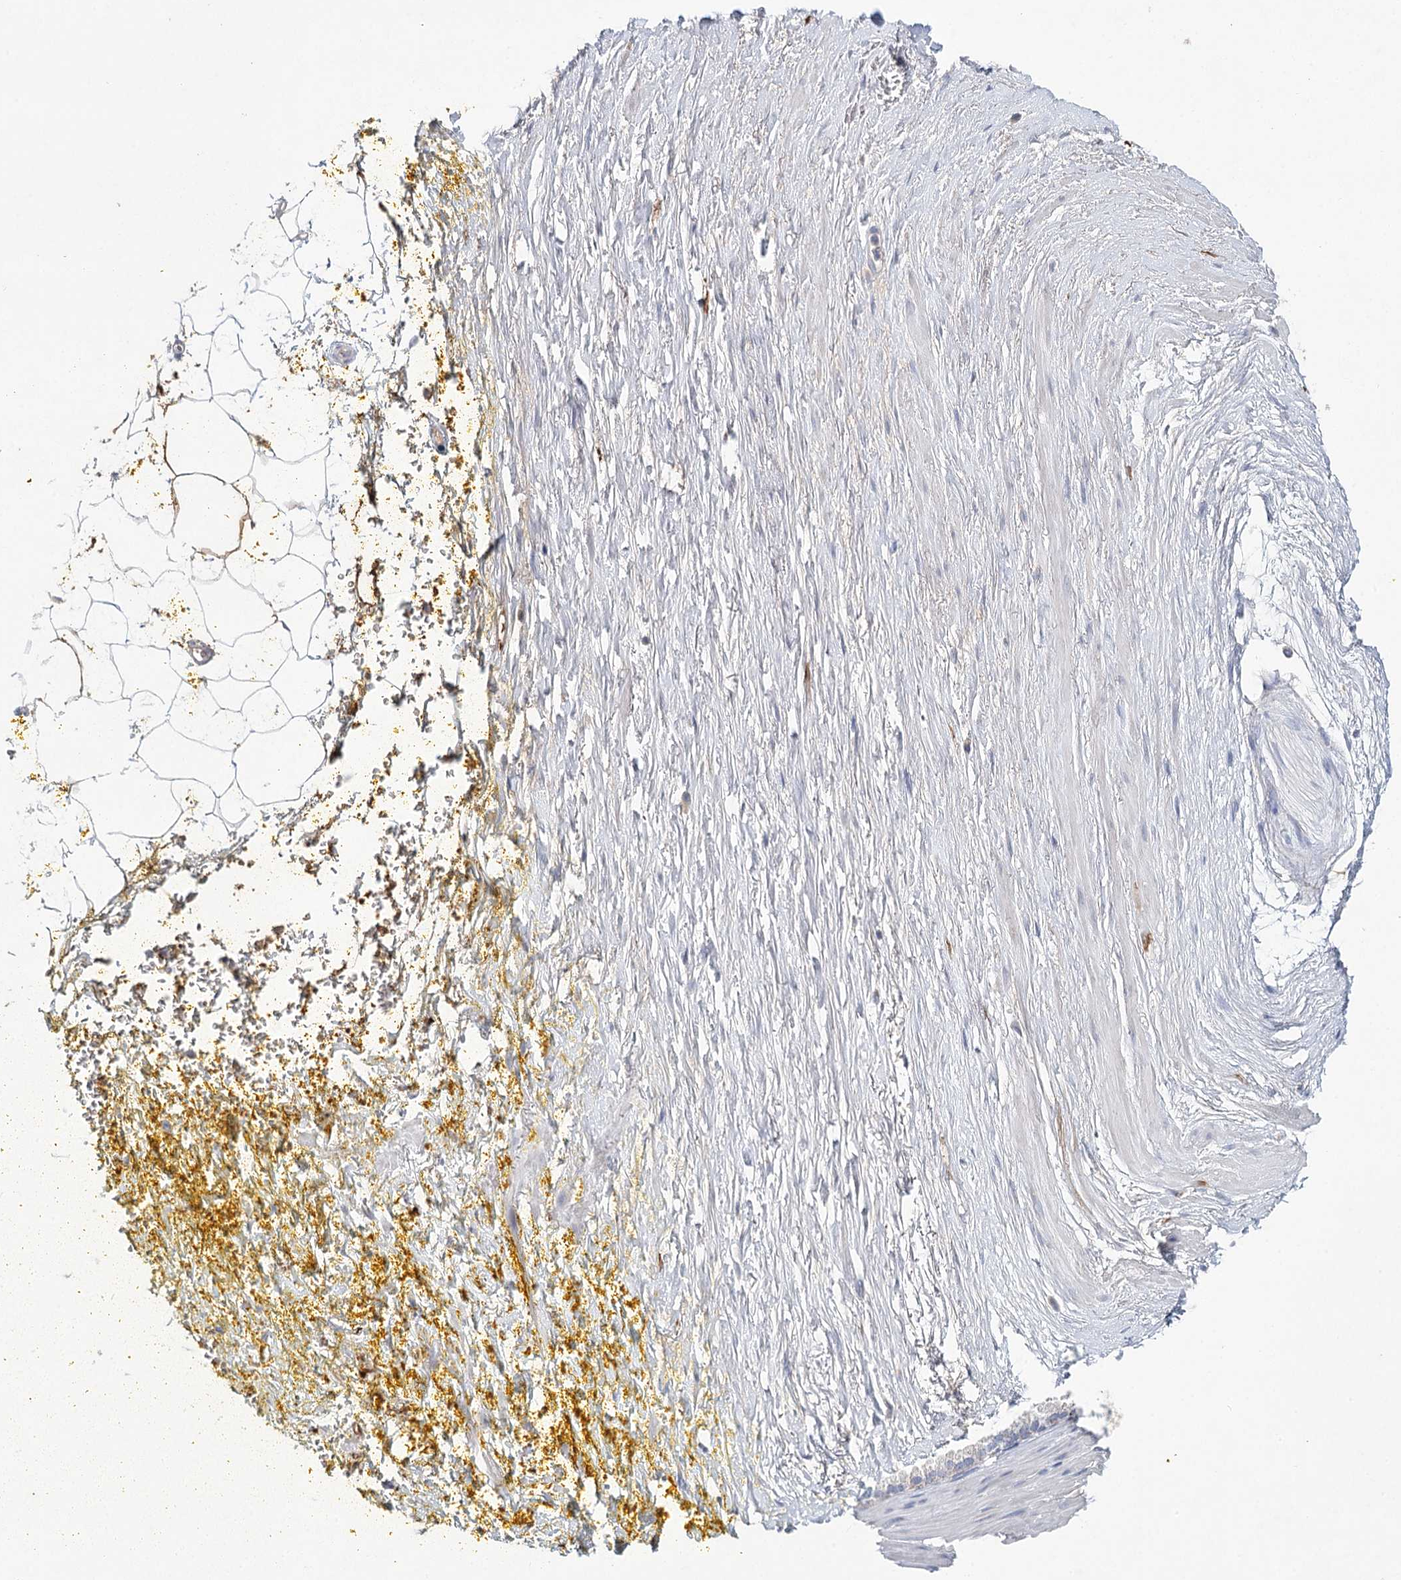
{"staining": {"intensity": "moderate", "quantity": "<25%", "location": "cytoplasmic/membranous"}, "tissue": "adipose tissue", "cell_type": "Adipocytes", "image_type": "normal", "snomed": [{"axis": "morphology", "description": "Normal tissue, NOS"}, {"axis": "morphology", "description": "Adenocarcinoma, Low grade"}, {"axis": "topography", "description": "Prostate"}, {"axis": "topography", "description": "Peripheral nerve tissue"}], "caption": "This micrograph exhibits immunohistochemistry staining of benign adipose tissue, with low moderate cytoplasmic/membranous staining in about <25% of adipocytes.", "gene": "ARHGAP44", "patient": {"sex": "male", "age": 63}}